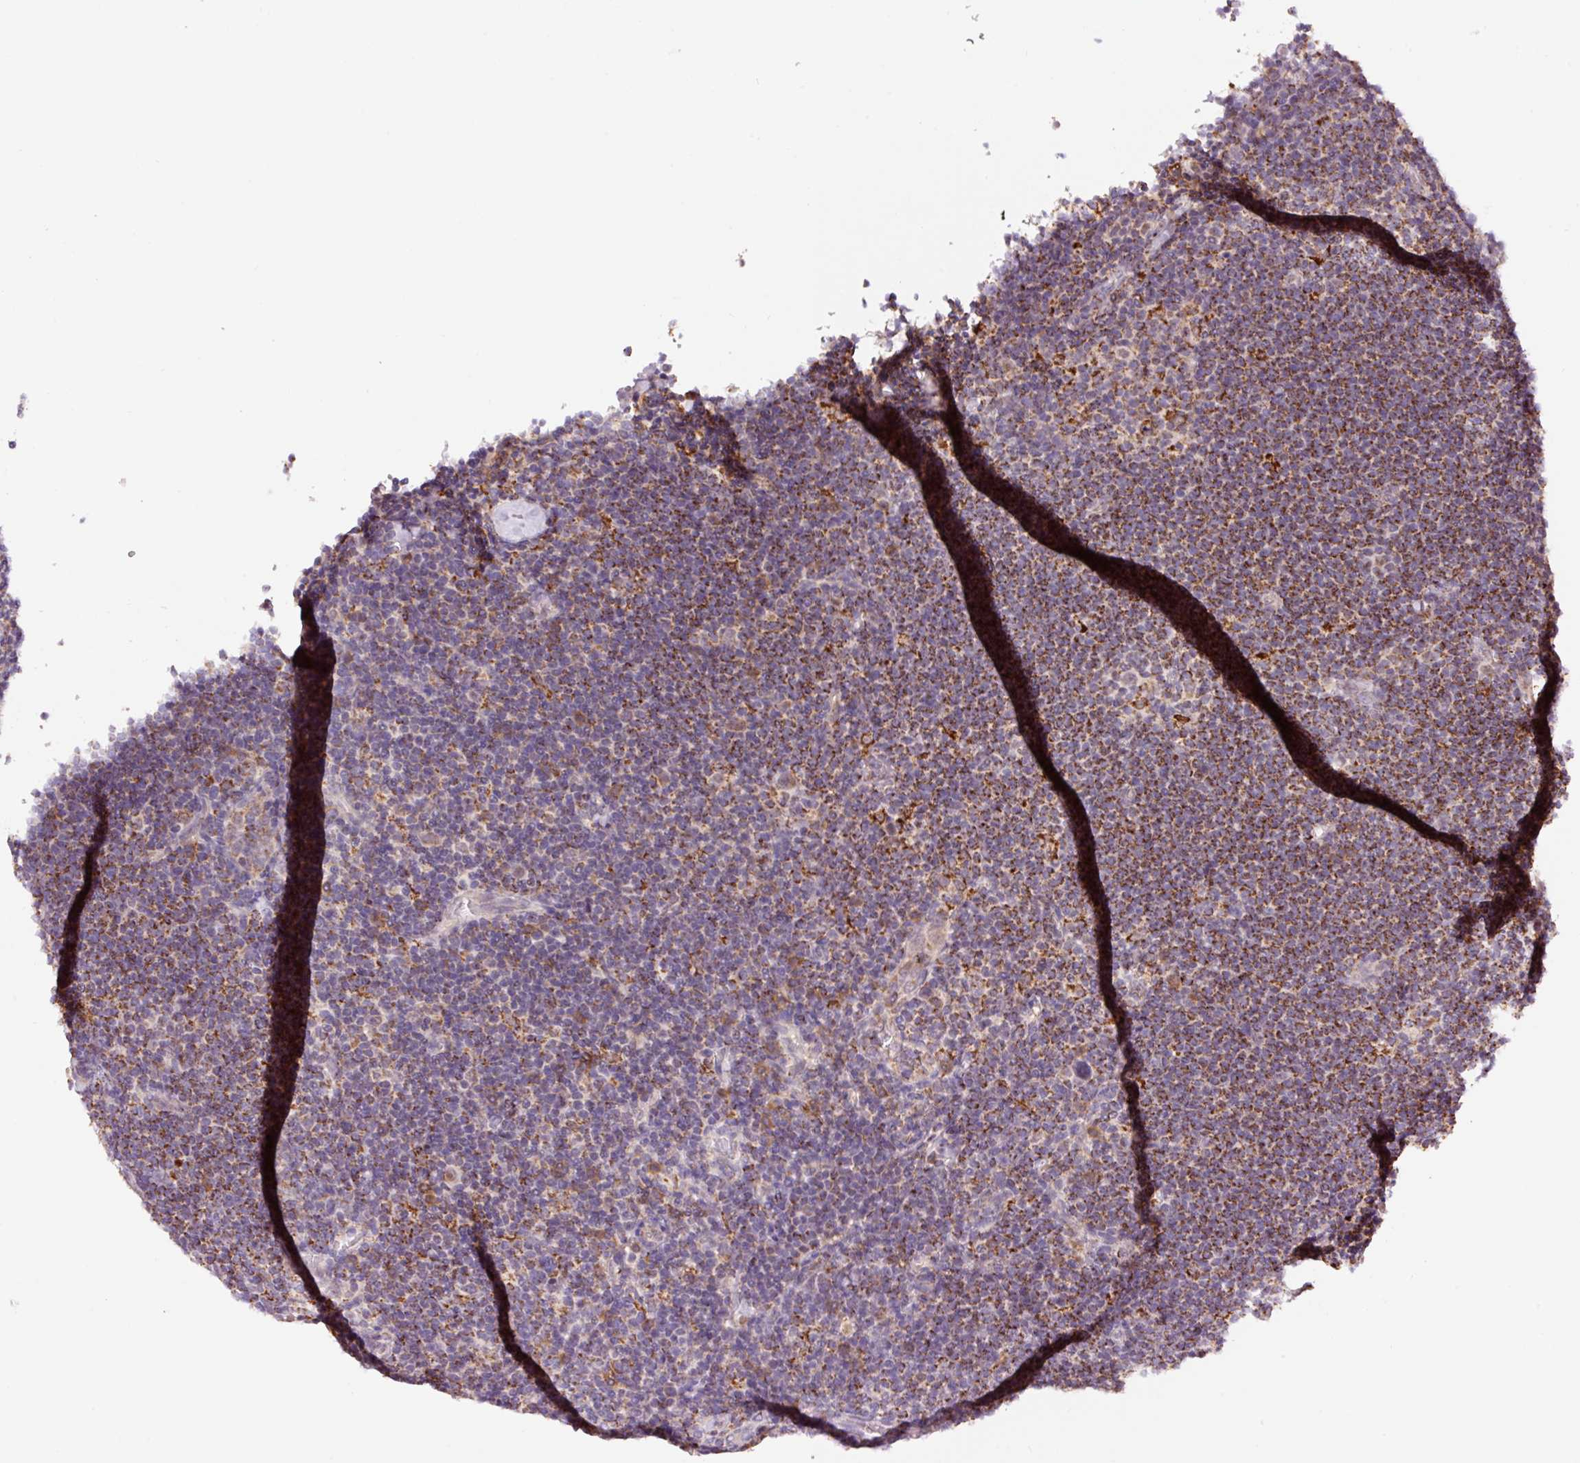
{"staining": {"intensity": "negative", "quantity": "none", "location": "none"}, "tissue": "lymphoma", "cell_type": "Tumor cells", "image_type": "cancer", "snomed": [{"axis": "morphology", "description": "Hodgkin's disease, NOS"}, {"axis": "topography", "description": "Lymph node"}], "caption": "The micrograph shows no staining of tumor cells in Hodgkin's disease.", "gene": "PCK2", "patient": {"sex": "female", "age": 57}}